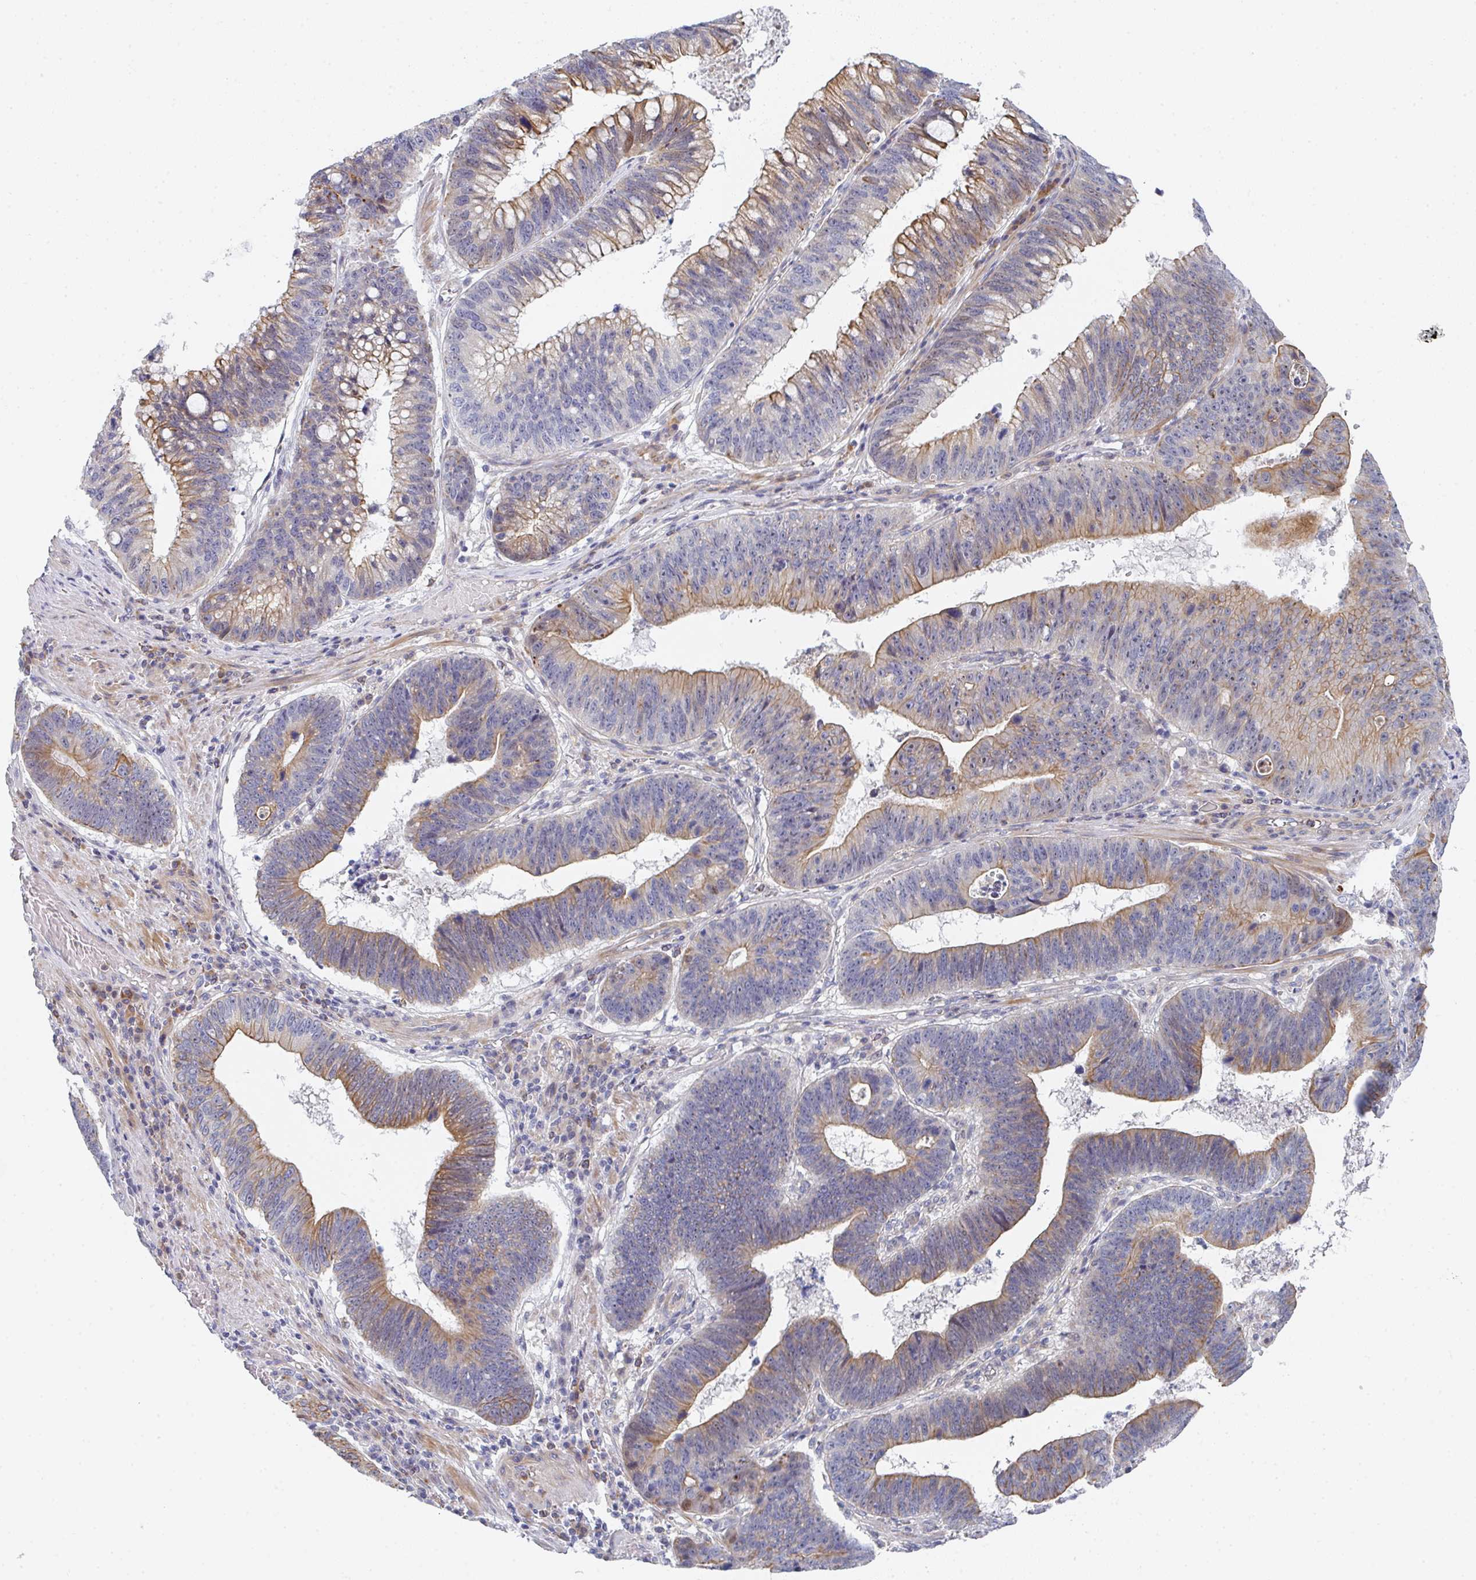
{"staining": {"intensity": "moderate", "quantity": ">75%", "location": "cytoplasmic/membranous"}, "tissue": "stomach cancer", "cell_type": "Tumor cells", "image_type": "cancer", "snomed": [{"axis": "morphology", "description": "Adenocarcinoma, NOS"}, {"axis": "topography", "description": "Stomach"}], "caption": "Human stomach adenocarcinoma stained for a protein (brown) demonstrates moderate cytoplasmic/membranous positive positivity in approximately >75% of tumor cells.", "gene": "KLHL33", "patient": {"sex": "male", "age": 59}}